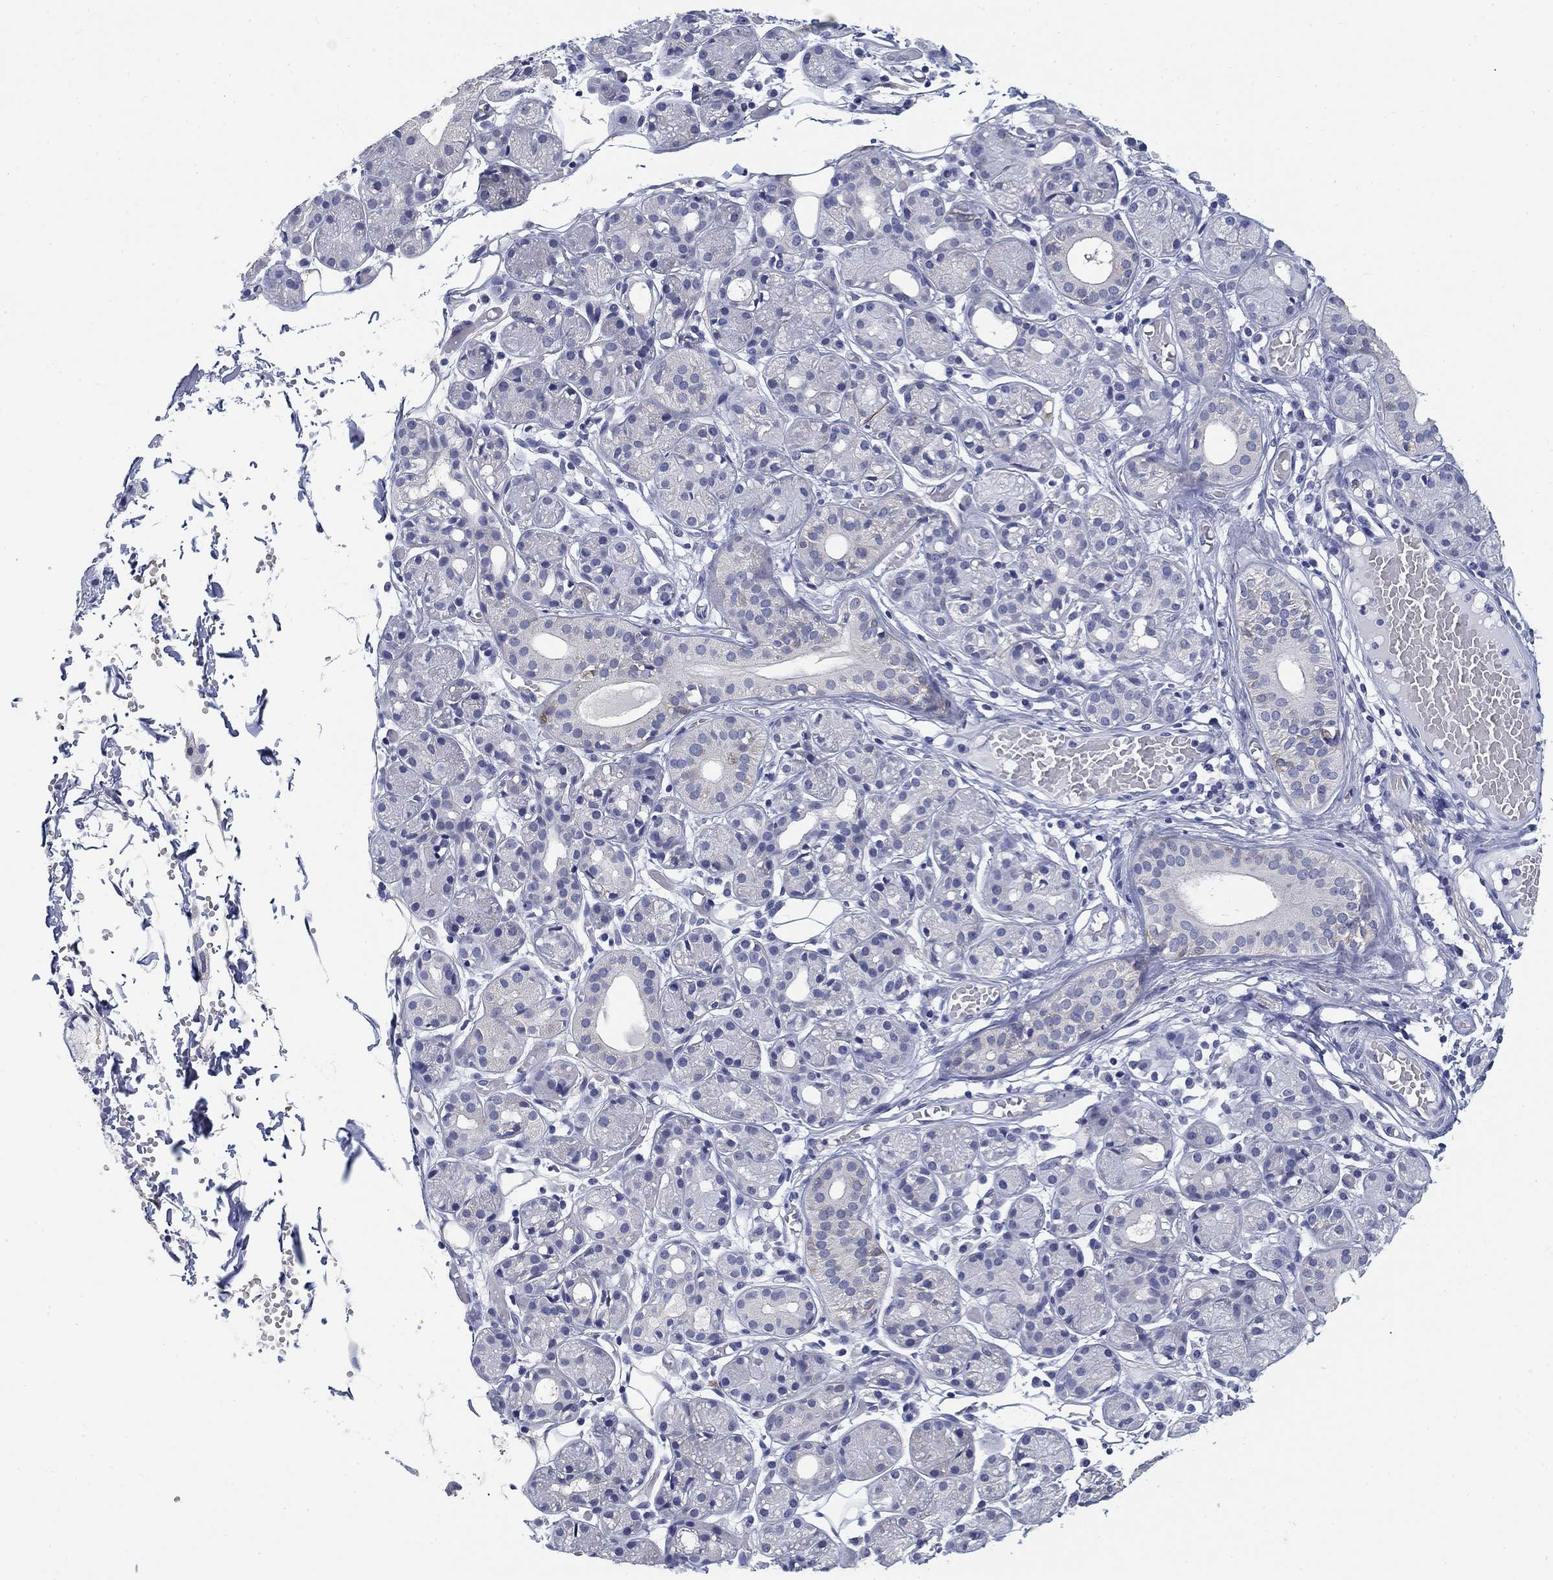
{"staining": {"intensity": "negative", "quantity": "none", "location": "none"}, "tissue": "salivary gland", "cell_type": "Glandular cells", "image_type": "normal", "snomed": [{"axis": "morphology", "description": "Normal tissue, NOS"}, {"axis": "topography", "description": "Salivary gland"}, {"axis": "topography", "description": "Peripheral nerve tissue"}], "caption": "This is a micrograph of immunohistochemistry (IHC) staining of unremarkable salivary gland, which shows no expression in glandular cells.", "gene": "CLUL1", "patient": {"sex": "male", "age": 71}}